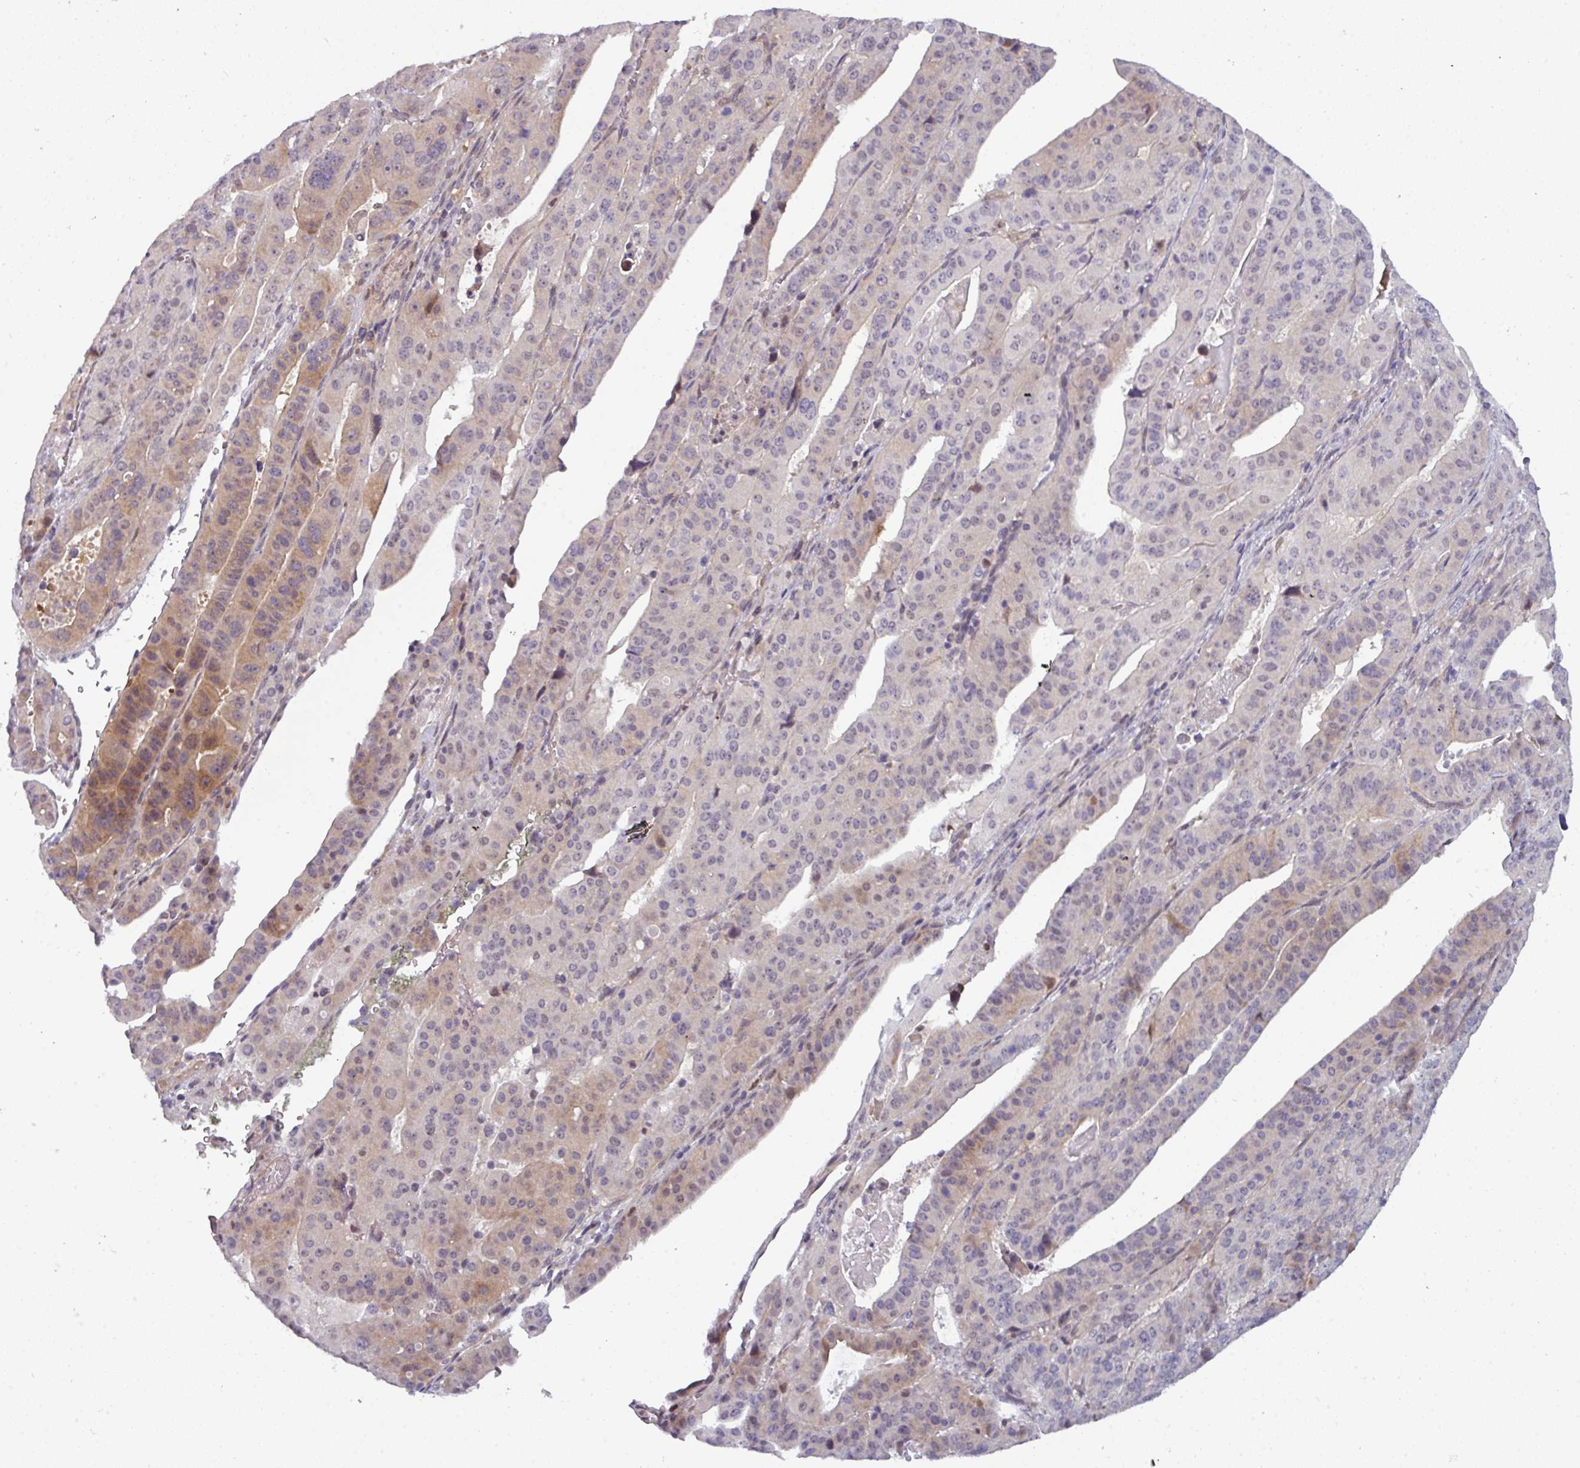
{"staining": {"intensity": "moderate", "quantity": "<25%", "location": "cytoplasmic/membranous"}, "tissue": "stomach cancer", "cell_type": "Tumor cells", "image_type": "cancer", "snomed": [{"axis": "morphology", "description": "Adenocarcinoma, NOS"}, {"axis": "topography", "description": "Stomach"}], "caption": "This image demonstrates immunohistochemistry (IHC) staining of human stomach adenocarcinoma, with low moderate cytoplasmic/membranous staining in about <25% of tumor cells.", "gene": "PRAMEF12", "patient": {"sex": "male", "age": 48}}